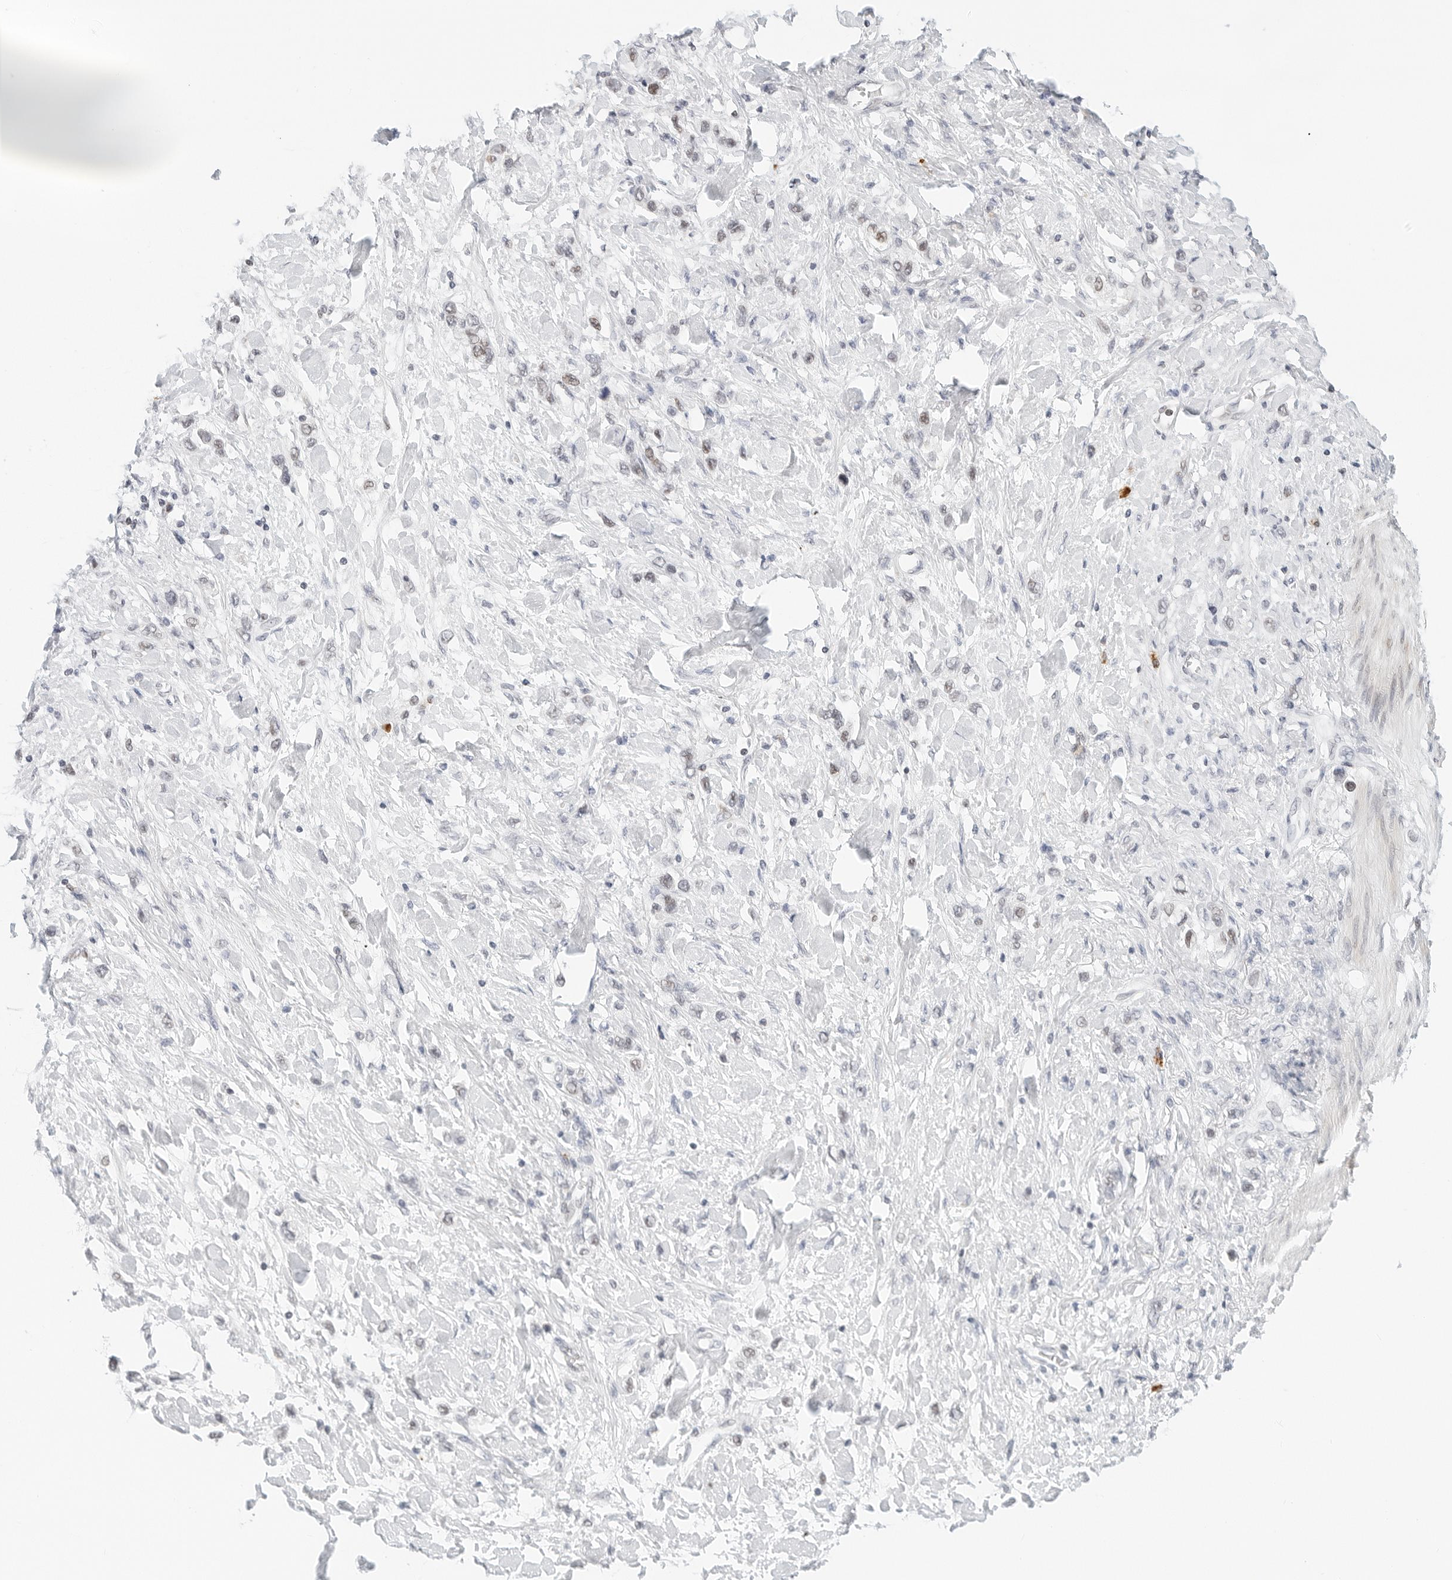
{"staining": {"intensity": "negative", "quantity": "none", "location": "none"}, "tissue": "stomach cancer", "cell_type": "Tumor cells", "image_type": "cancer", "snomed": [{"axis": "morphology", "description": "Adenocarcinoma, NOS"}, {"axis": "topography", "description": "Stomach"}], "caption": "Stomach adenocarcinoma stained for a protein using IHC demonstrates no expression tumor cells.", "gene": "PARP10", "patient": {"sex": "female", "age": 65}}